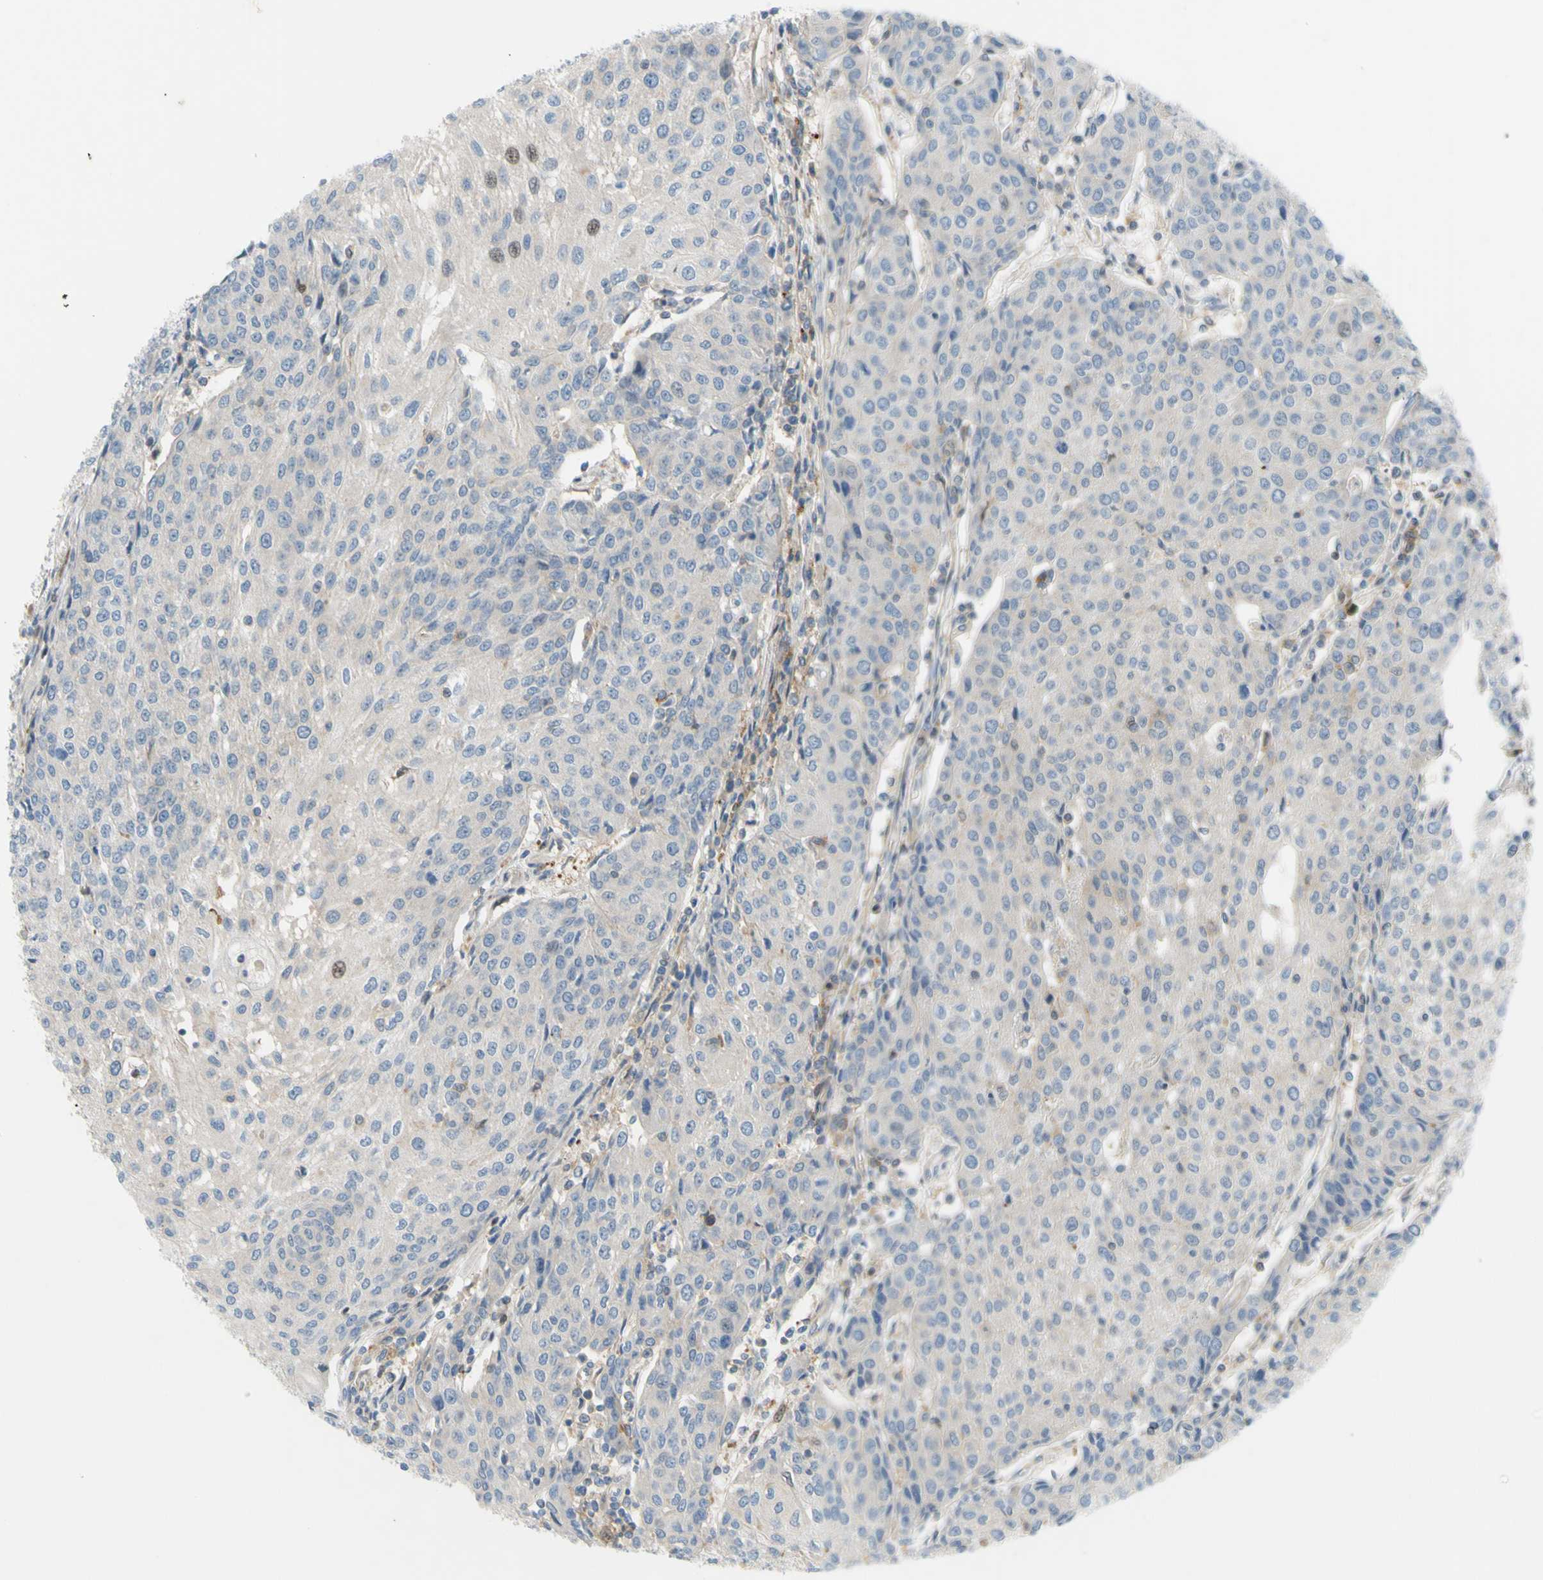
{"staining": {"intensity": "weak", "quantity": "<25%", "location": "nuclear"}, "tissue": "urothelial cancer", "cell_type": "Tumor cells", "image_type": "cancer", "snomed": [{"axis": "morphology", "description": "Urothelial carcinoma, High grade"}, {"axis": "topography", "description": "Urinary bladder"}], "caption": "Immunohistochemistry (IHC) of human urothelial carcinoma (high-grade) exhibits no expression in tumor cells. (Brightfield microscopy of DAB IHC at high magnification).", "gene": "PAK2", "patient": {"sex": "female", "age": 85}}